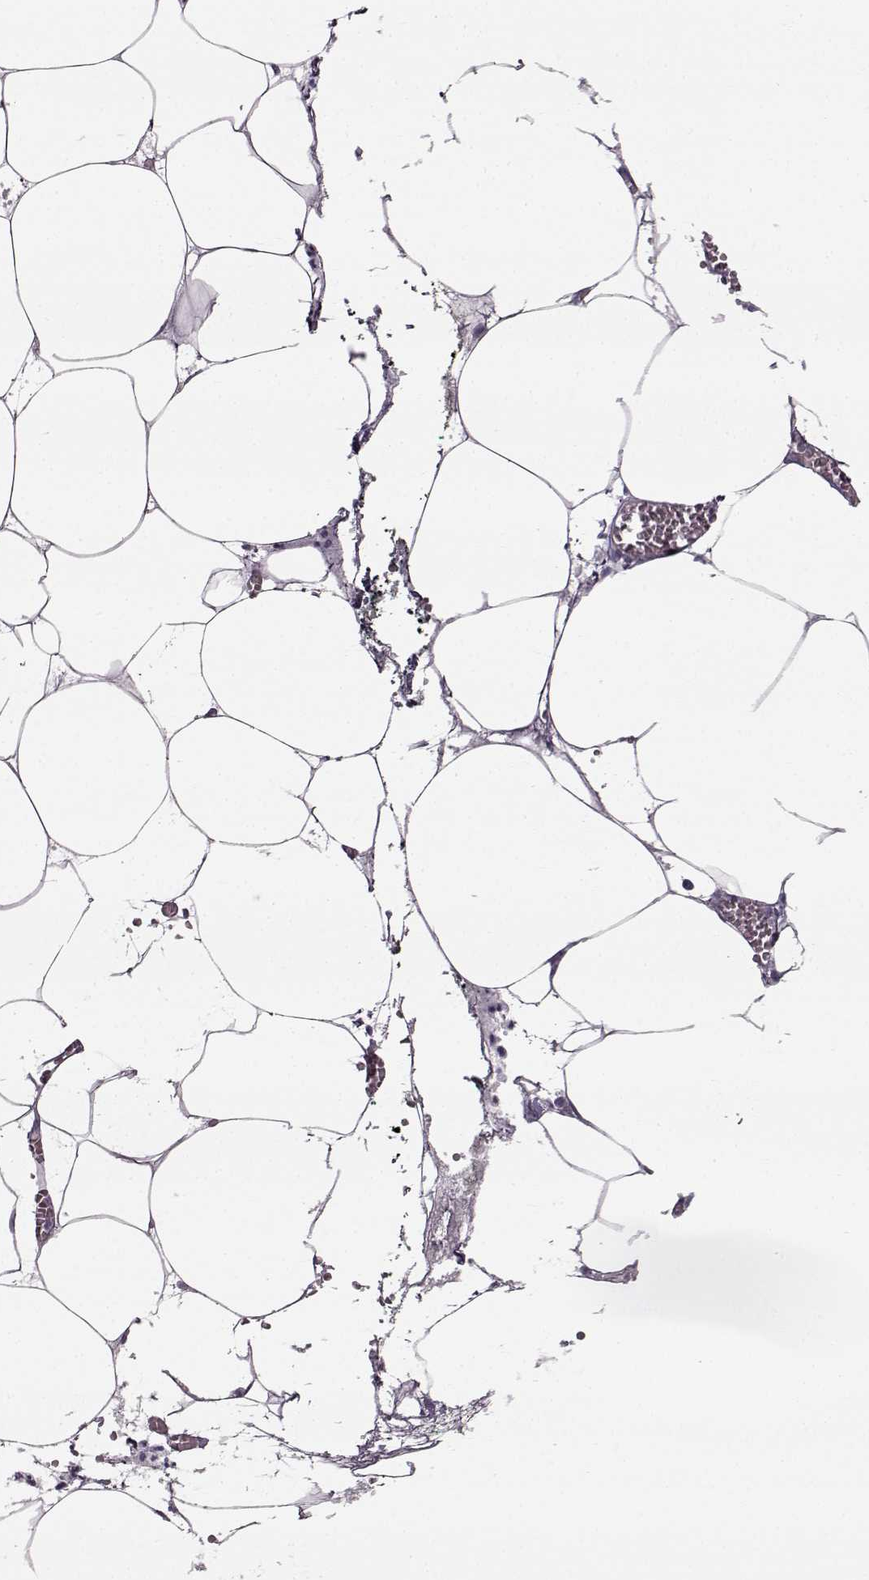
{"staining": {"intensity": "negative", "quantity": "none", "location": "none"}, "tissue": "adipose tissue", "cell_type": "Adipocytes", "image_type": "normal", "snomed": [{"axis": "morphology", "description": "Normal tissue, NOS"}, {"axis": "topography", "description": "Adipose tissue"}, {"axis": "topography", "description": "Pancreas"}, {"axis": "topography", "description": "Peripheral nerve tissue"}], "caption": "Adipocytes are negative for protein expression in normal human adipose tissue. (DAB immunohistochemistry (IHC) visualized using brightfield microscopy, high magnification).", "gene": "PRPH2", "patient": {"sex": "female", "age": 58}}